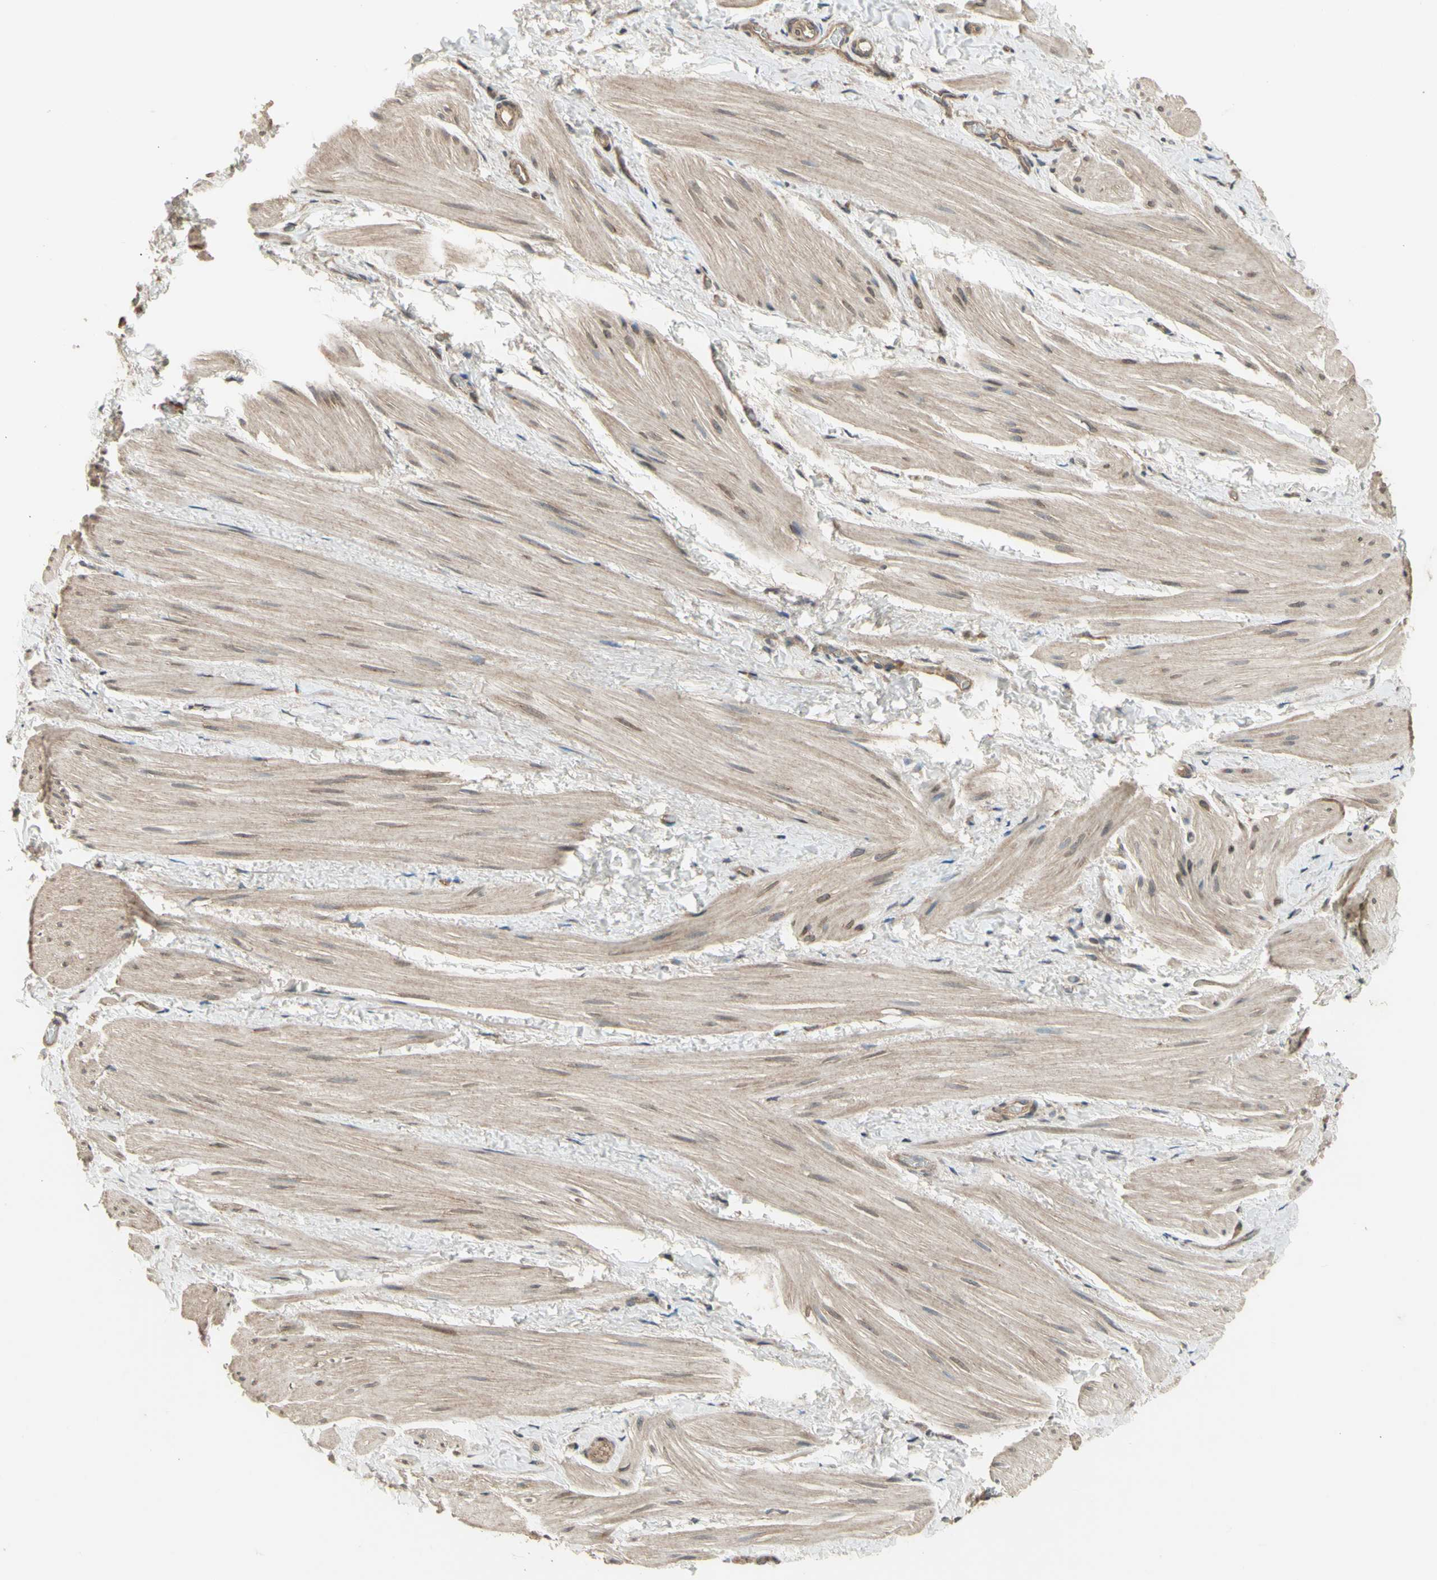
{"staining": {"intensity": "weak", "quantity": "25%-75%", "location": "cytoplasmic/membranous"}, "tissue": "smooth muscle", "cell_type": "Smooth muscle cells", "image_type": "normal", "snomed": [{"axis": "morphology", "description": "Normal tissue, NOS"}, {"axis": "topography", "description": "Smooth muscle"}], "caption": "About 25%-75% of smooth muscle cells in normal human smooth muscle reveal weak cytoplasmic/membranous protein positivity as visualized by brown immunohistochemical staining.", "gene": "EFNB2", "patient": {"sex": "male", "age": 16}}